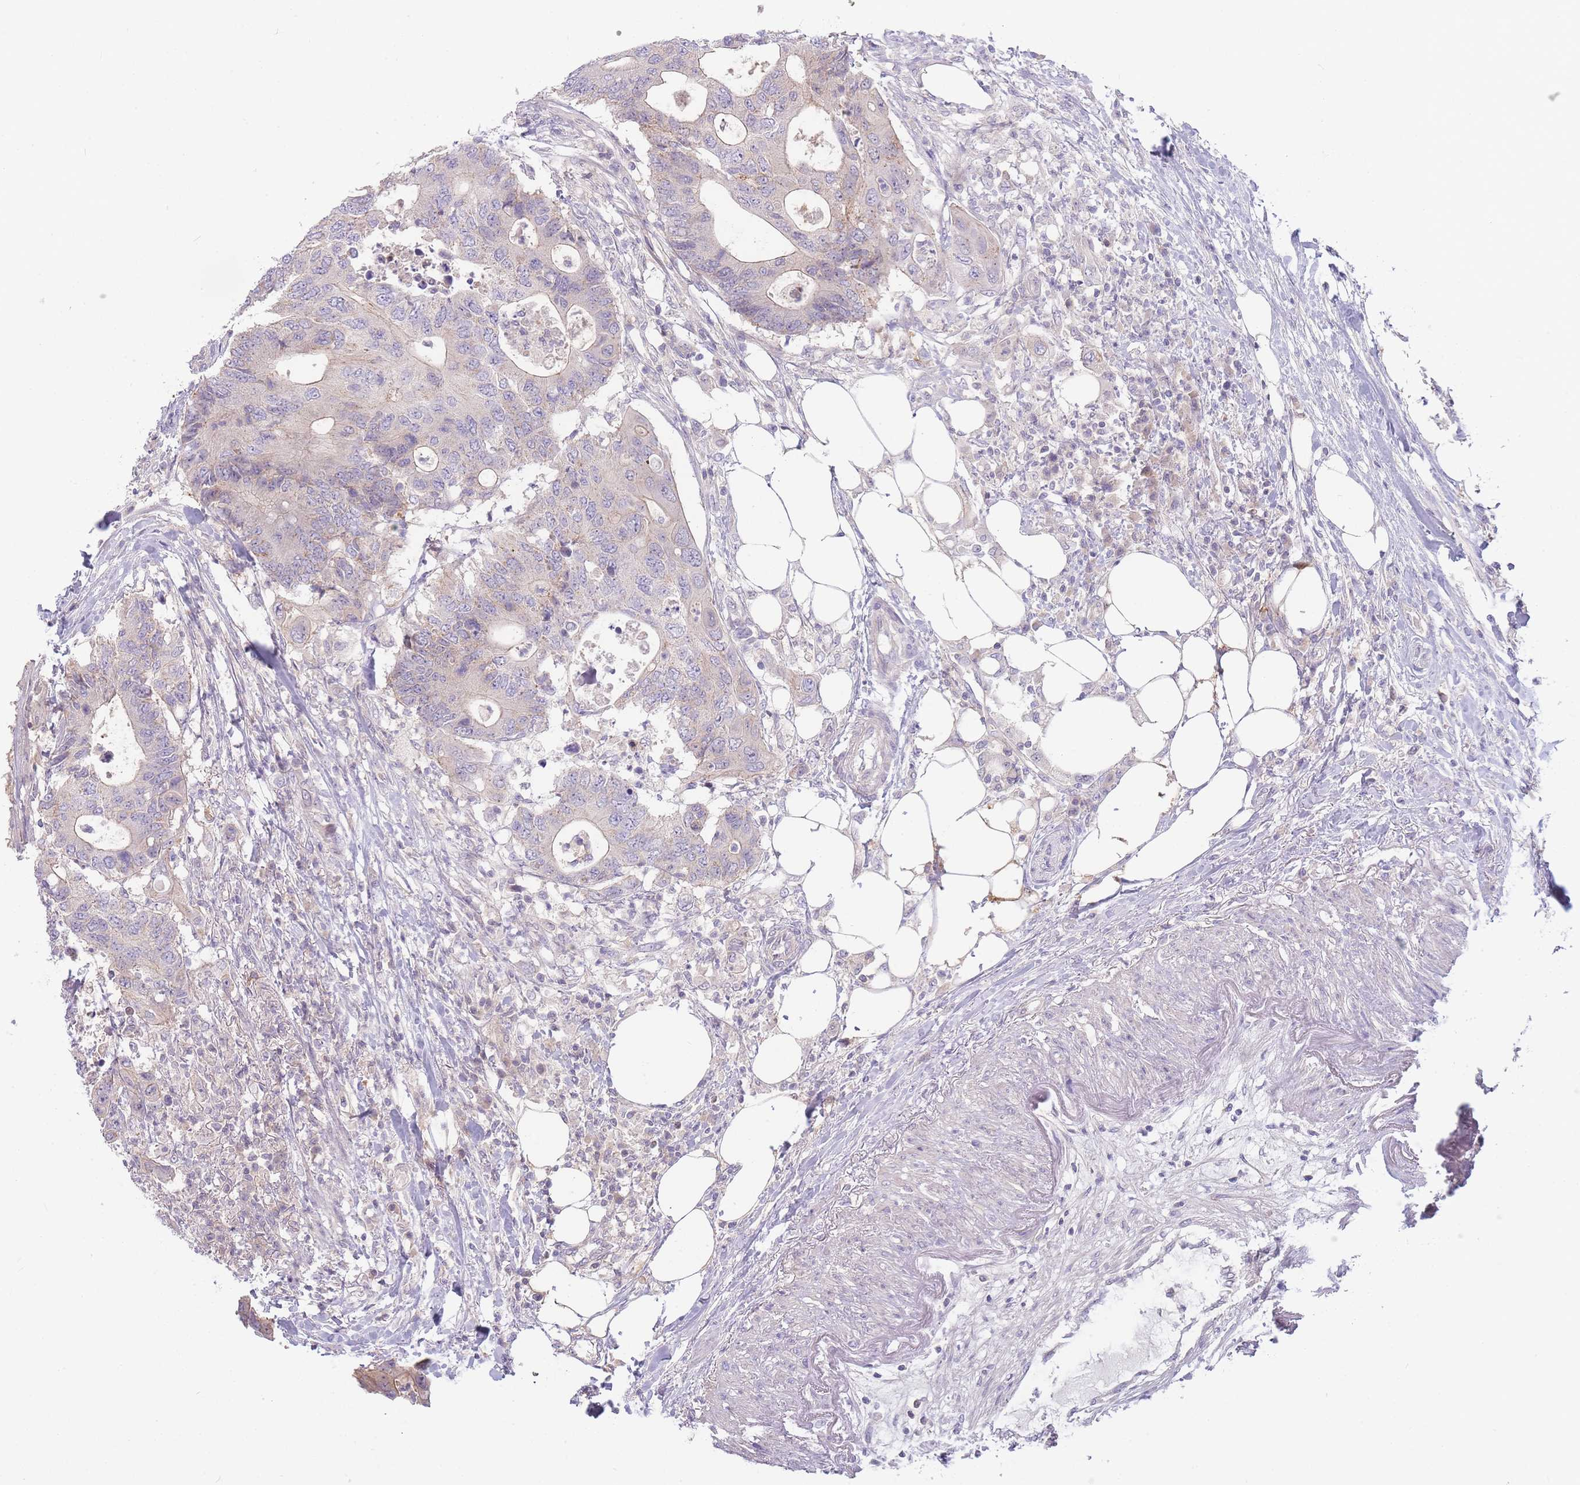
{"staining": {"intensity": "weak", "quantity": "<25%", "location": "cytoplasmic/membranous"}, "tissue": "colorectal cancer", "cell_type": "Tumor cells", "image_type": "cancer", "snomed": [{"axis": "morphology", "description": "Adenocarcinoma, NOS"}, {"axis": "topography", "description": "Colon"}], "caption": "The immunohistochemistry image has no significant staining in tumor cells of colorectal cancer tissue.", "gene": "SPHKAP", "patient": {"sex": "male", "age": 71}}